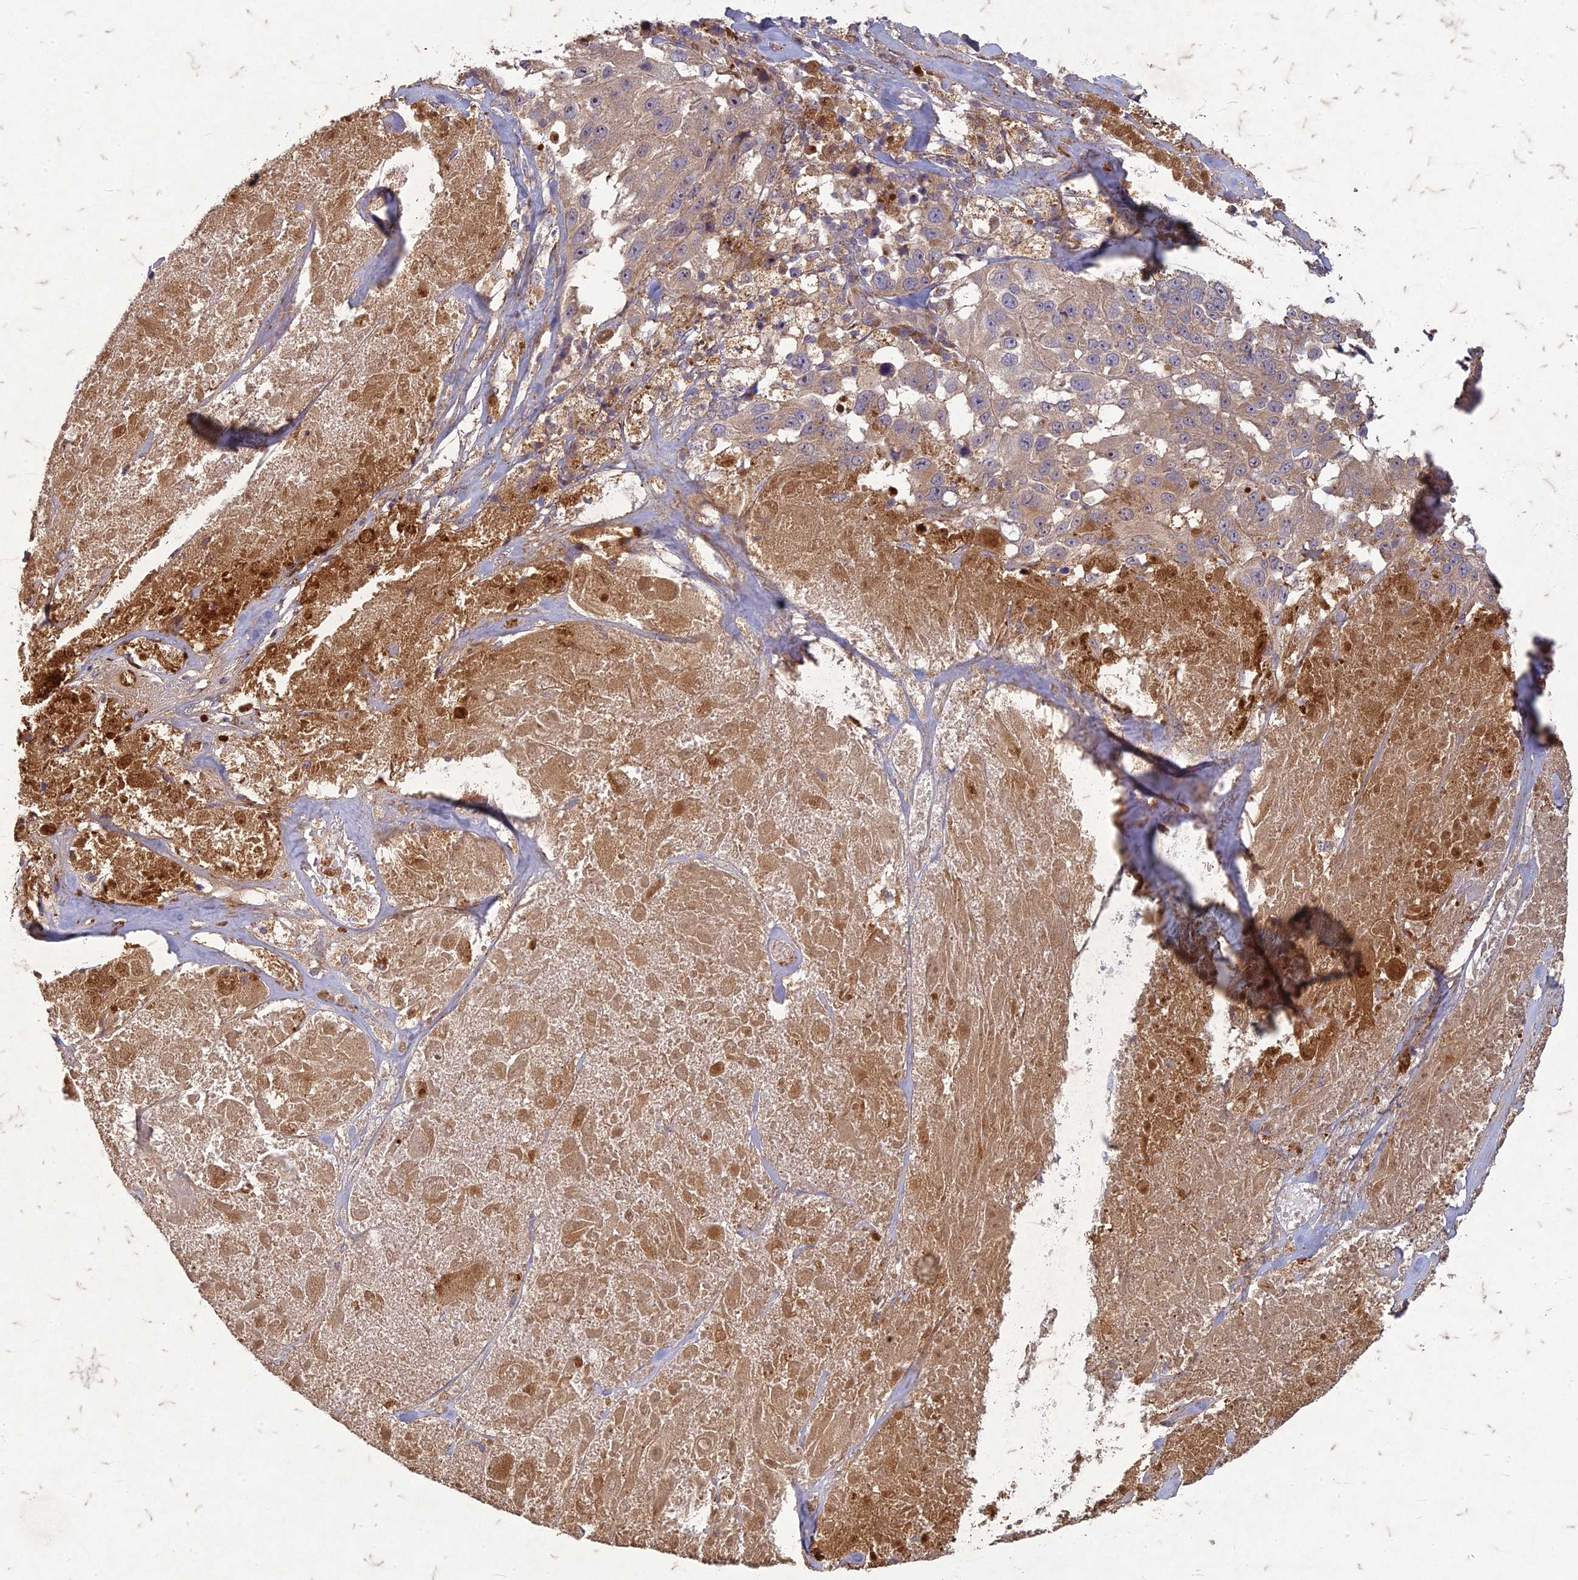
{"staining": {"intensity": "weak", "quantity": ">75%", "location": "cytoplasmic/membranous"}, "tissue": "melanoma", "cell_type": "Tumor cells", "image_type": "cancer", "snomed": [{"axis": "morphology", "description": "Malignant melanoma, Metastatic site"}, {"axis": "topography", "description": "Lymph node"}], "caption": "Human melanoma stained with a protein marker displays weak staining in tumor cells.", "gene": "TCF25", "patient": {"sex": "male", "age": 62}}